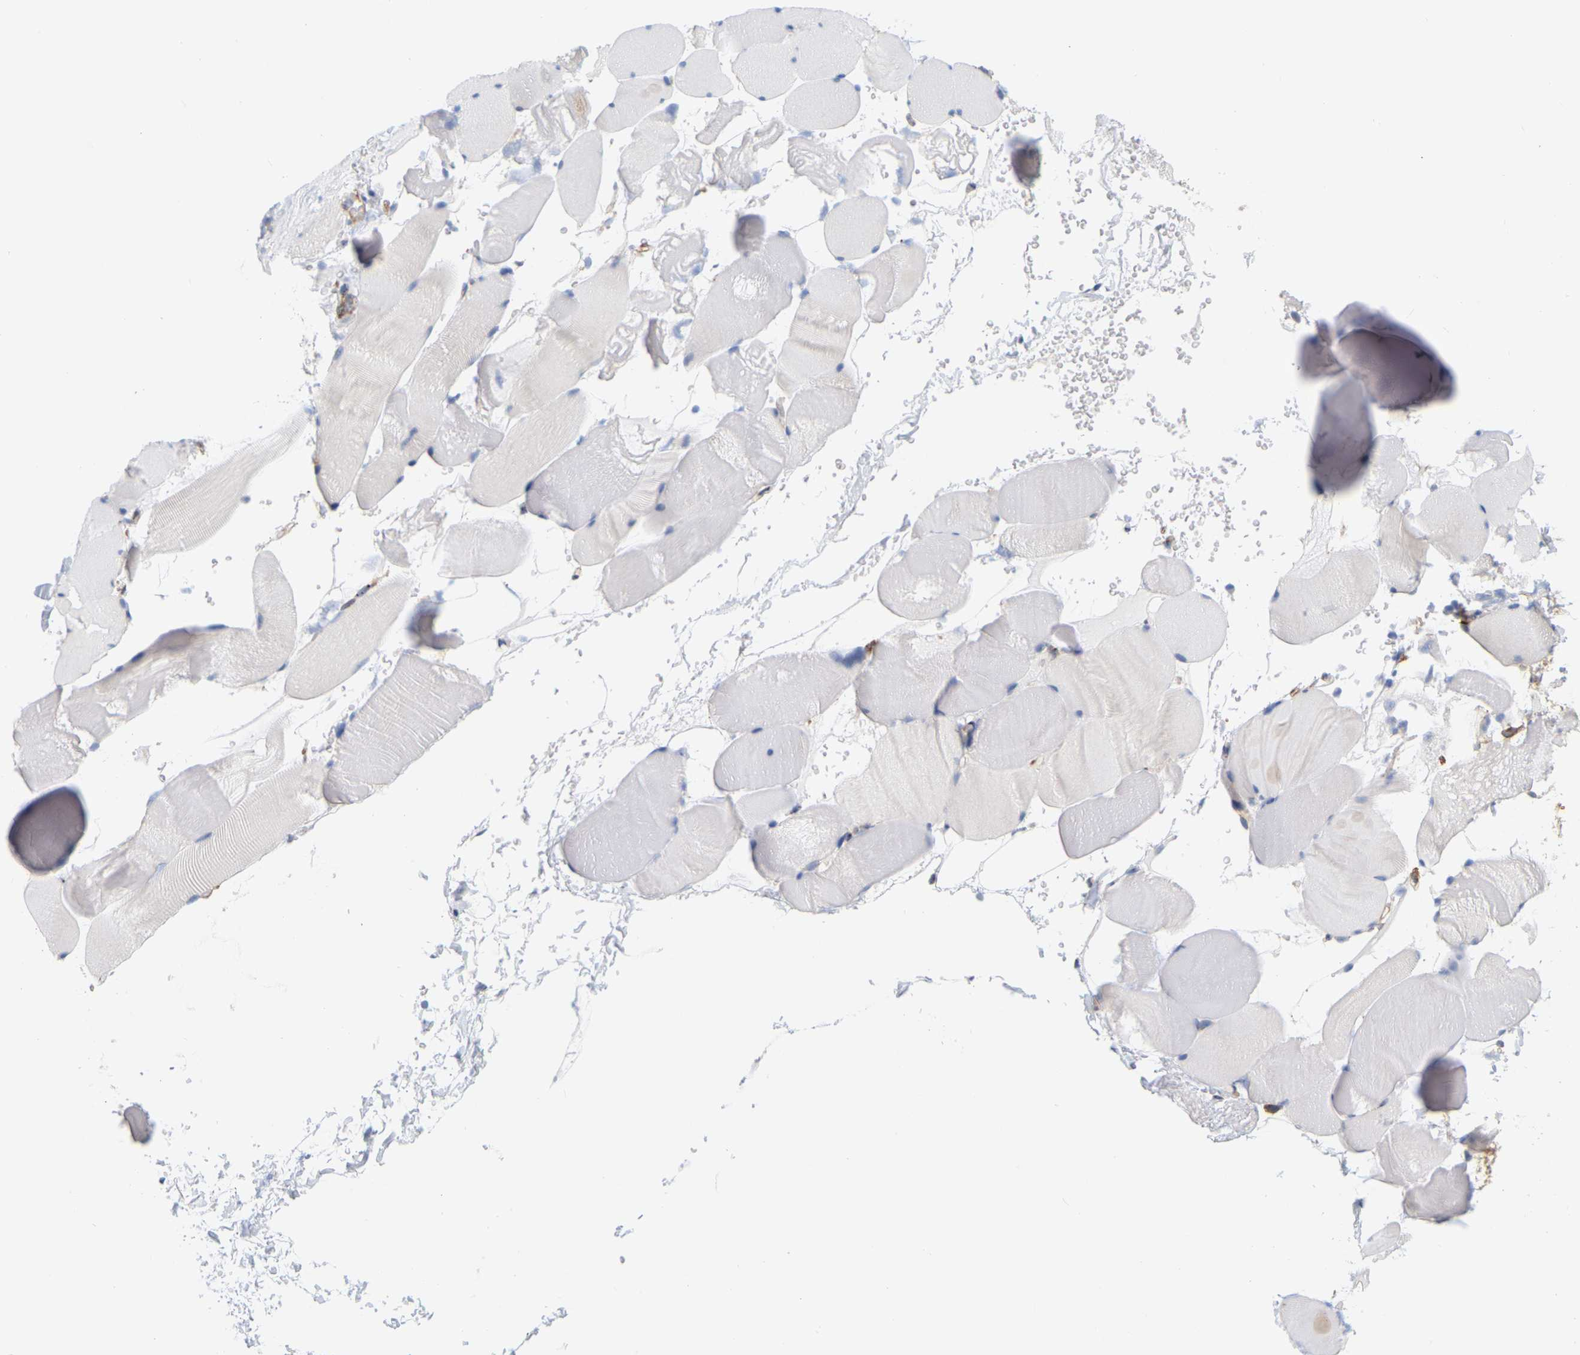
{"staining": {"intensity": "negative", "quantity": "none", "location": "none"}, "tissue": "skeletal muscle", "cell_type": "Myocytes", "image_type": "normal", "snomed": [{"axis": "morphology", "description": "Normal tissue, NOS"}, {"axis": "topography", "description": "Skeletal muscle"}], "caption": "An IHC micrograph of unremarkable skeletal muscle is shown. There is no staining in myocytes of skeletal muscle. (Brightfield microscopy of DAB (3,3'-diaminobenzidine) immunohistochemistry at high magnification).", "gene": "RAPH1", "patient": {"sex": "male", "age": 62}}